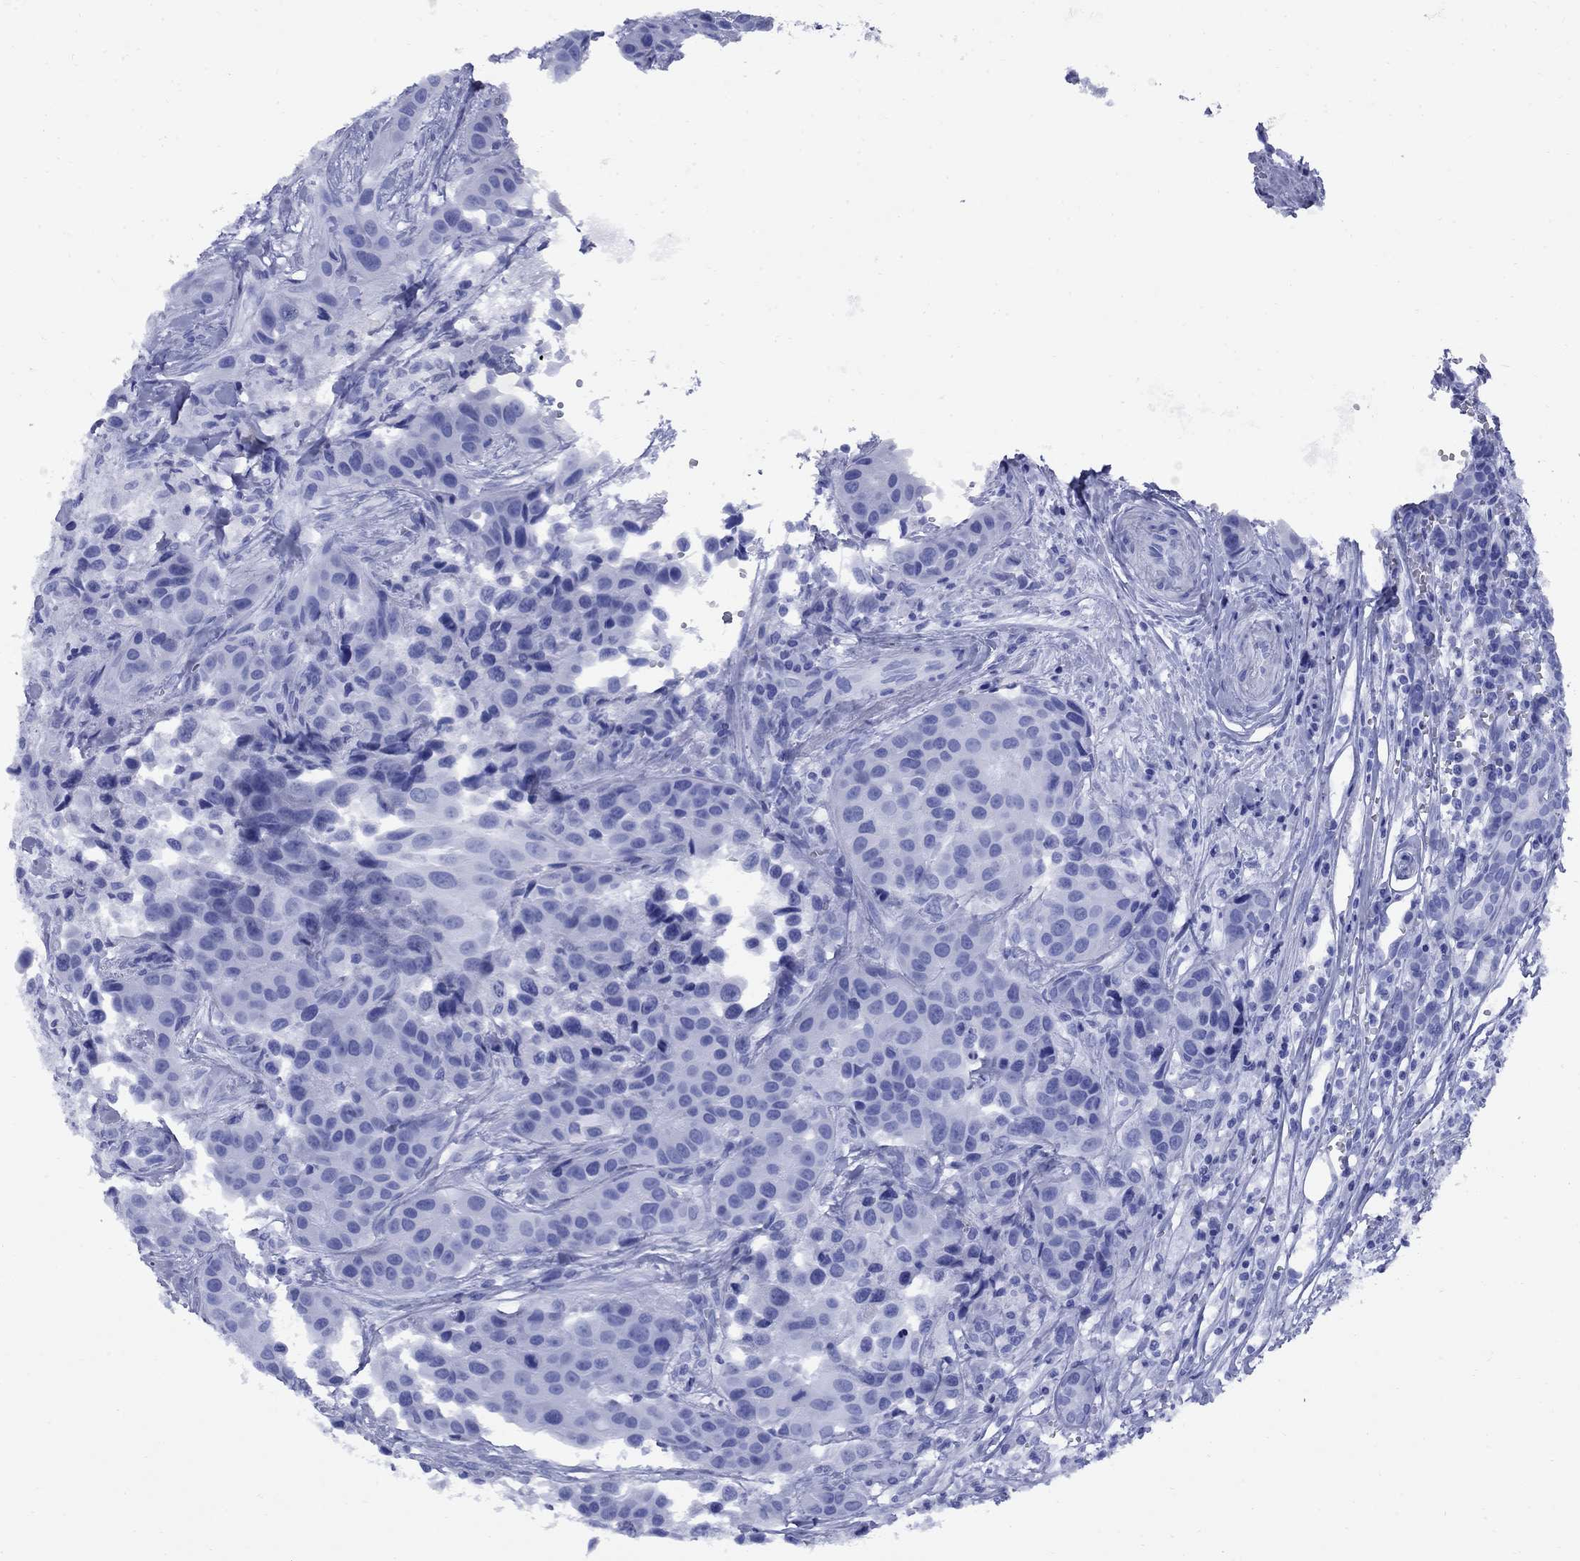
{"staining": {"intensity": "negative", "quantity": "none", "location": "none"}, "tissue": "head and neck cancer", "cell_type": "Tumor cells", "image_type": "cancer", "snomed": [{"axis": "morphology", "description": "Adenocarcinoma, NOS"}, {"axis": "topography", "description": "Head-Neck"}], "caption": "Image shows no protein expression in tumor cells of head and neck cancer tissue.", "gene": "SMCP", "patient": {"sex": "male", "age": 76}}